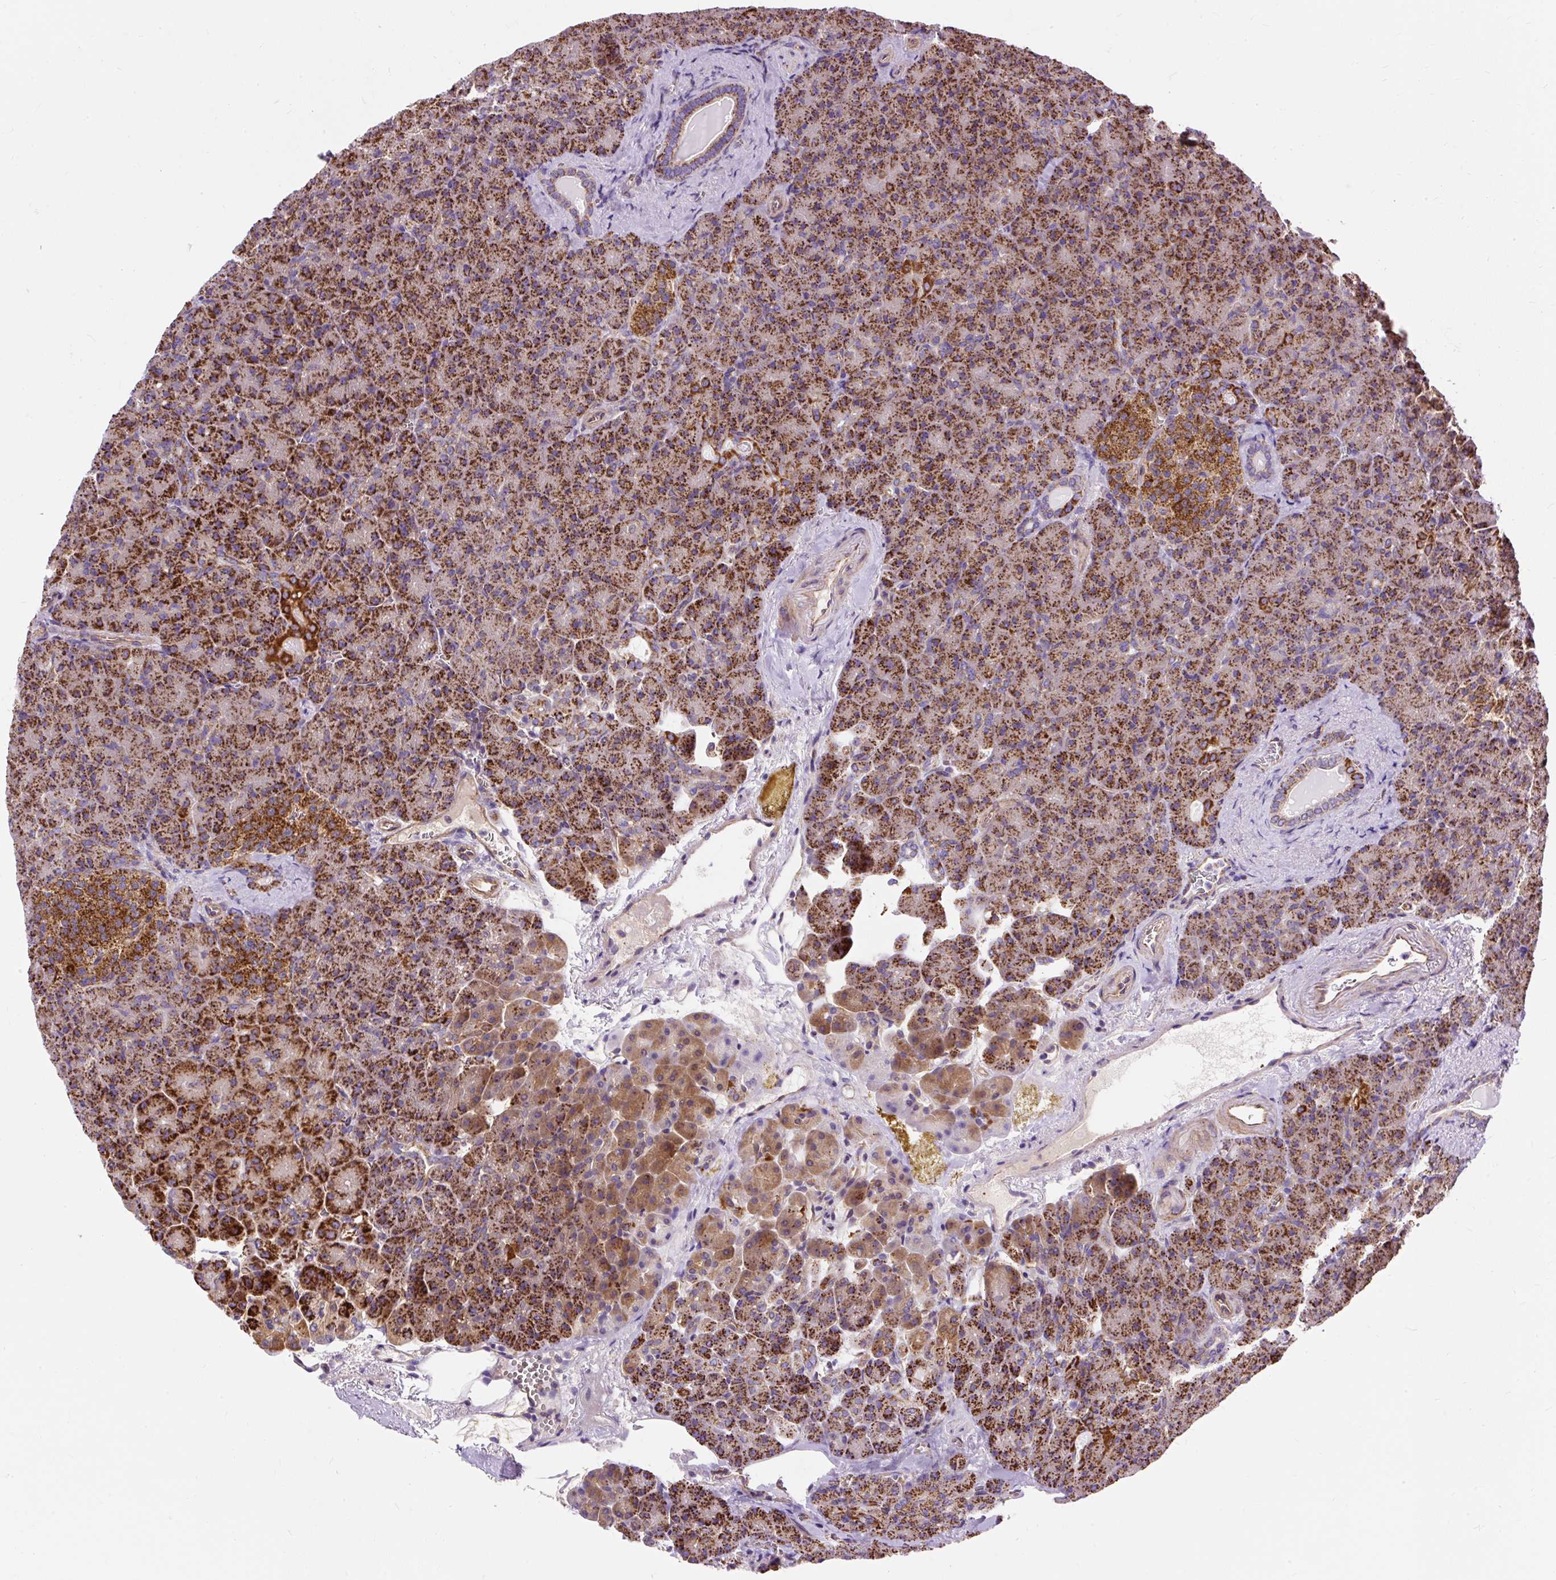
{"staining": {"intensity": "strong", "quantity": ">75%", "location": "cytoplasmic/membranous"}, "tissue": "pancreas", "cell_type": "Exocrine glandular cells", "image_type": "normal", "snomed": [{"axis": "morphology", "description": "Normal tissue, NOS"}, {"axis": "topography", "description": "Pancreas"}], "caption": "Exocrine glandular cells demonstrate strong cytoplasmic/membranous expression in about >75% of cells in unremarkable pancreas.", "gene": "CEP290", "patient": {"sex": "female", "age": 74}}